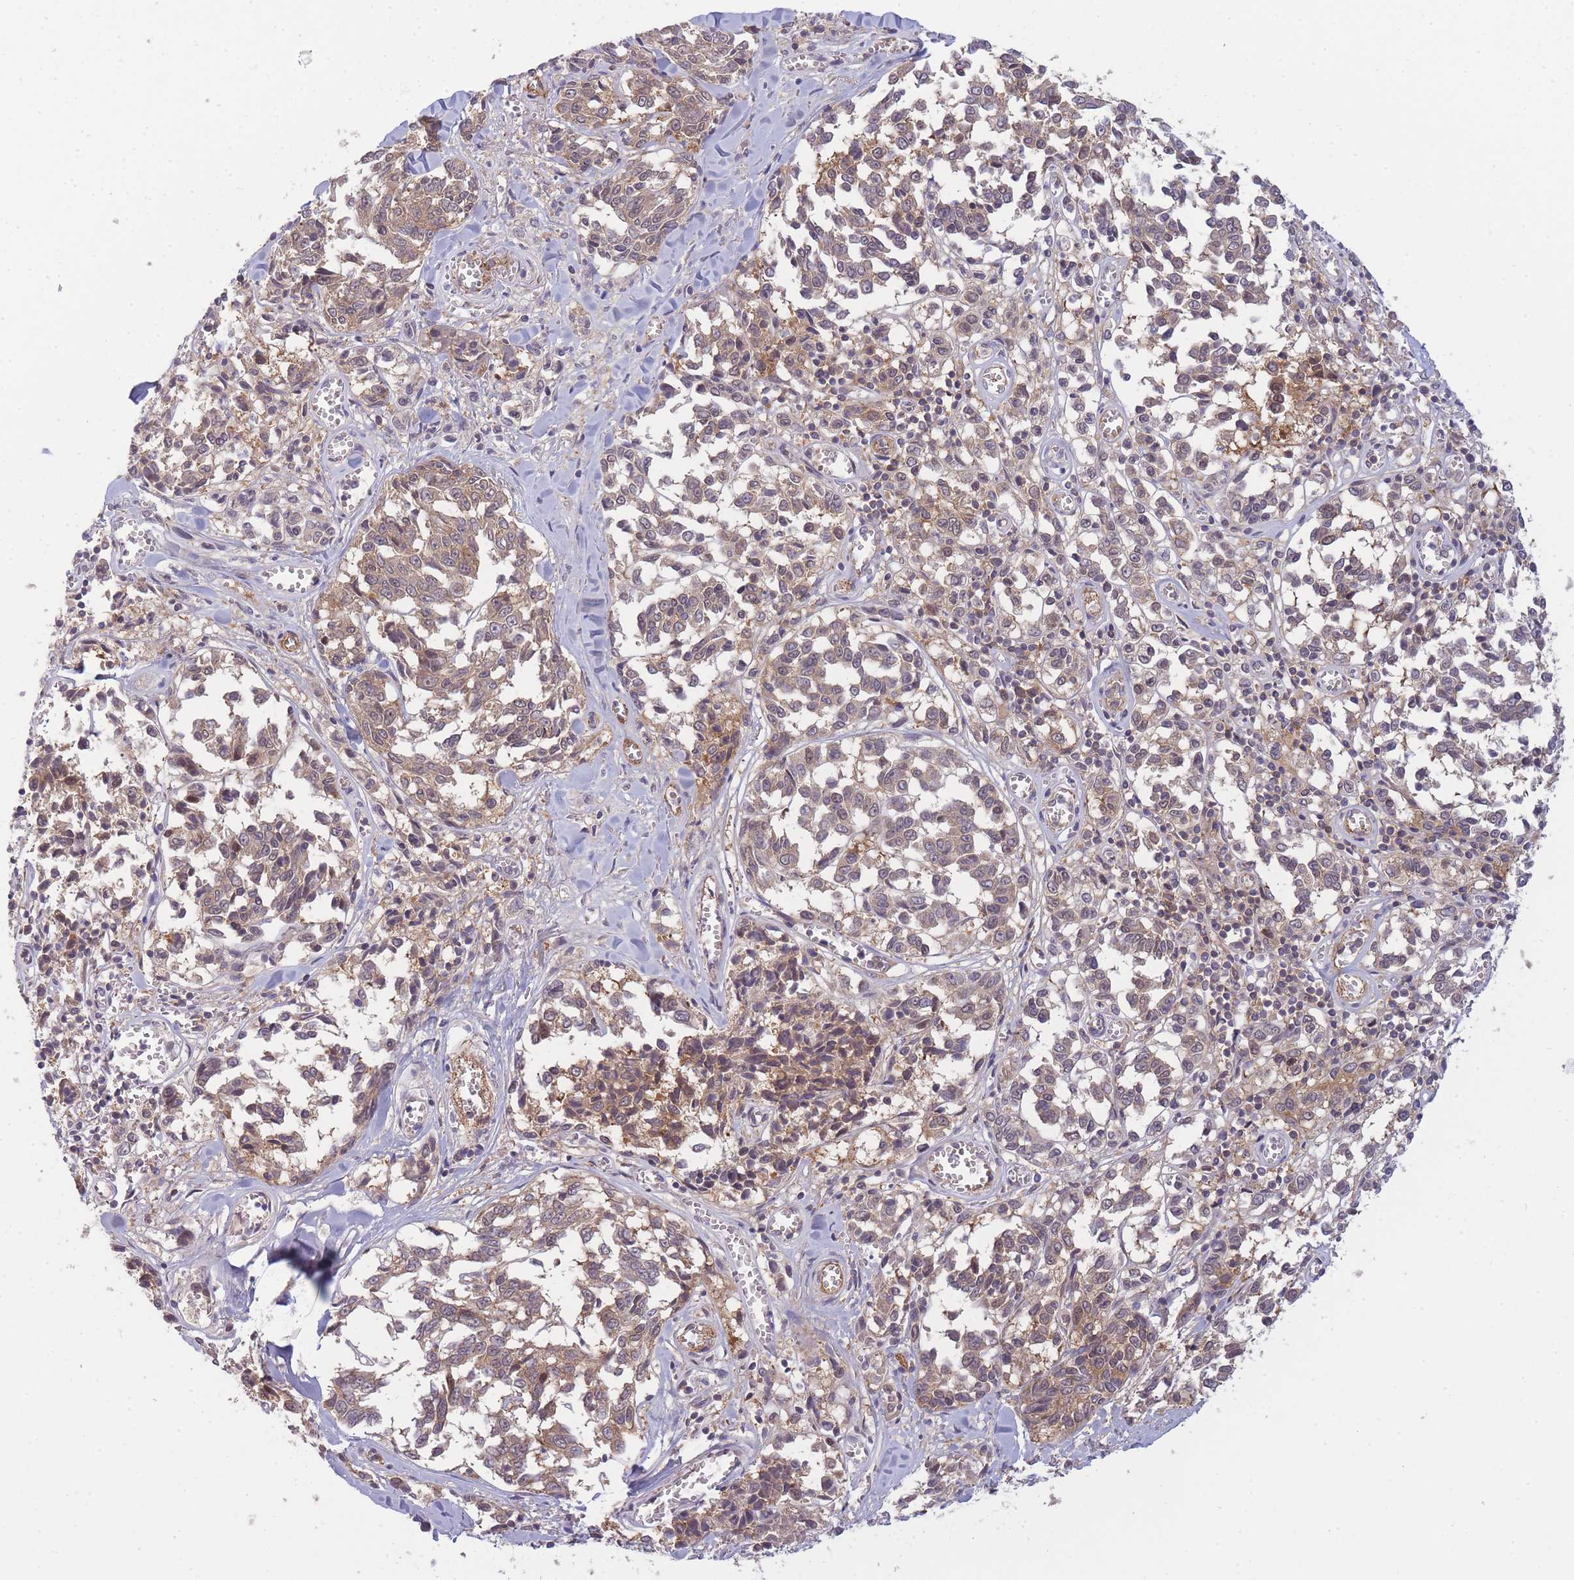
{"staining": {"intensity": "moderate", "quantity": "25%-75%", "location": "cytoplasmic/membranous"}, "tissue": "melanoma", "cell_type": "Tumor cells", "image_type": "cancer", "snomed": [{"axis": "morphology", "description": "Malignant melanoma, NOS"}, {"axis": "topography", "description": "Skin"}], "caption": "Malignant melanoma tissue exhibits moderate cytoplasmic/membranous positivity in about 25%-75% of tumor cells", "gene": "PFDN6", "patient": {"sex": "female", "age": 64}}